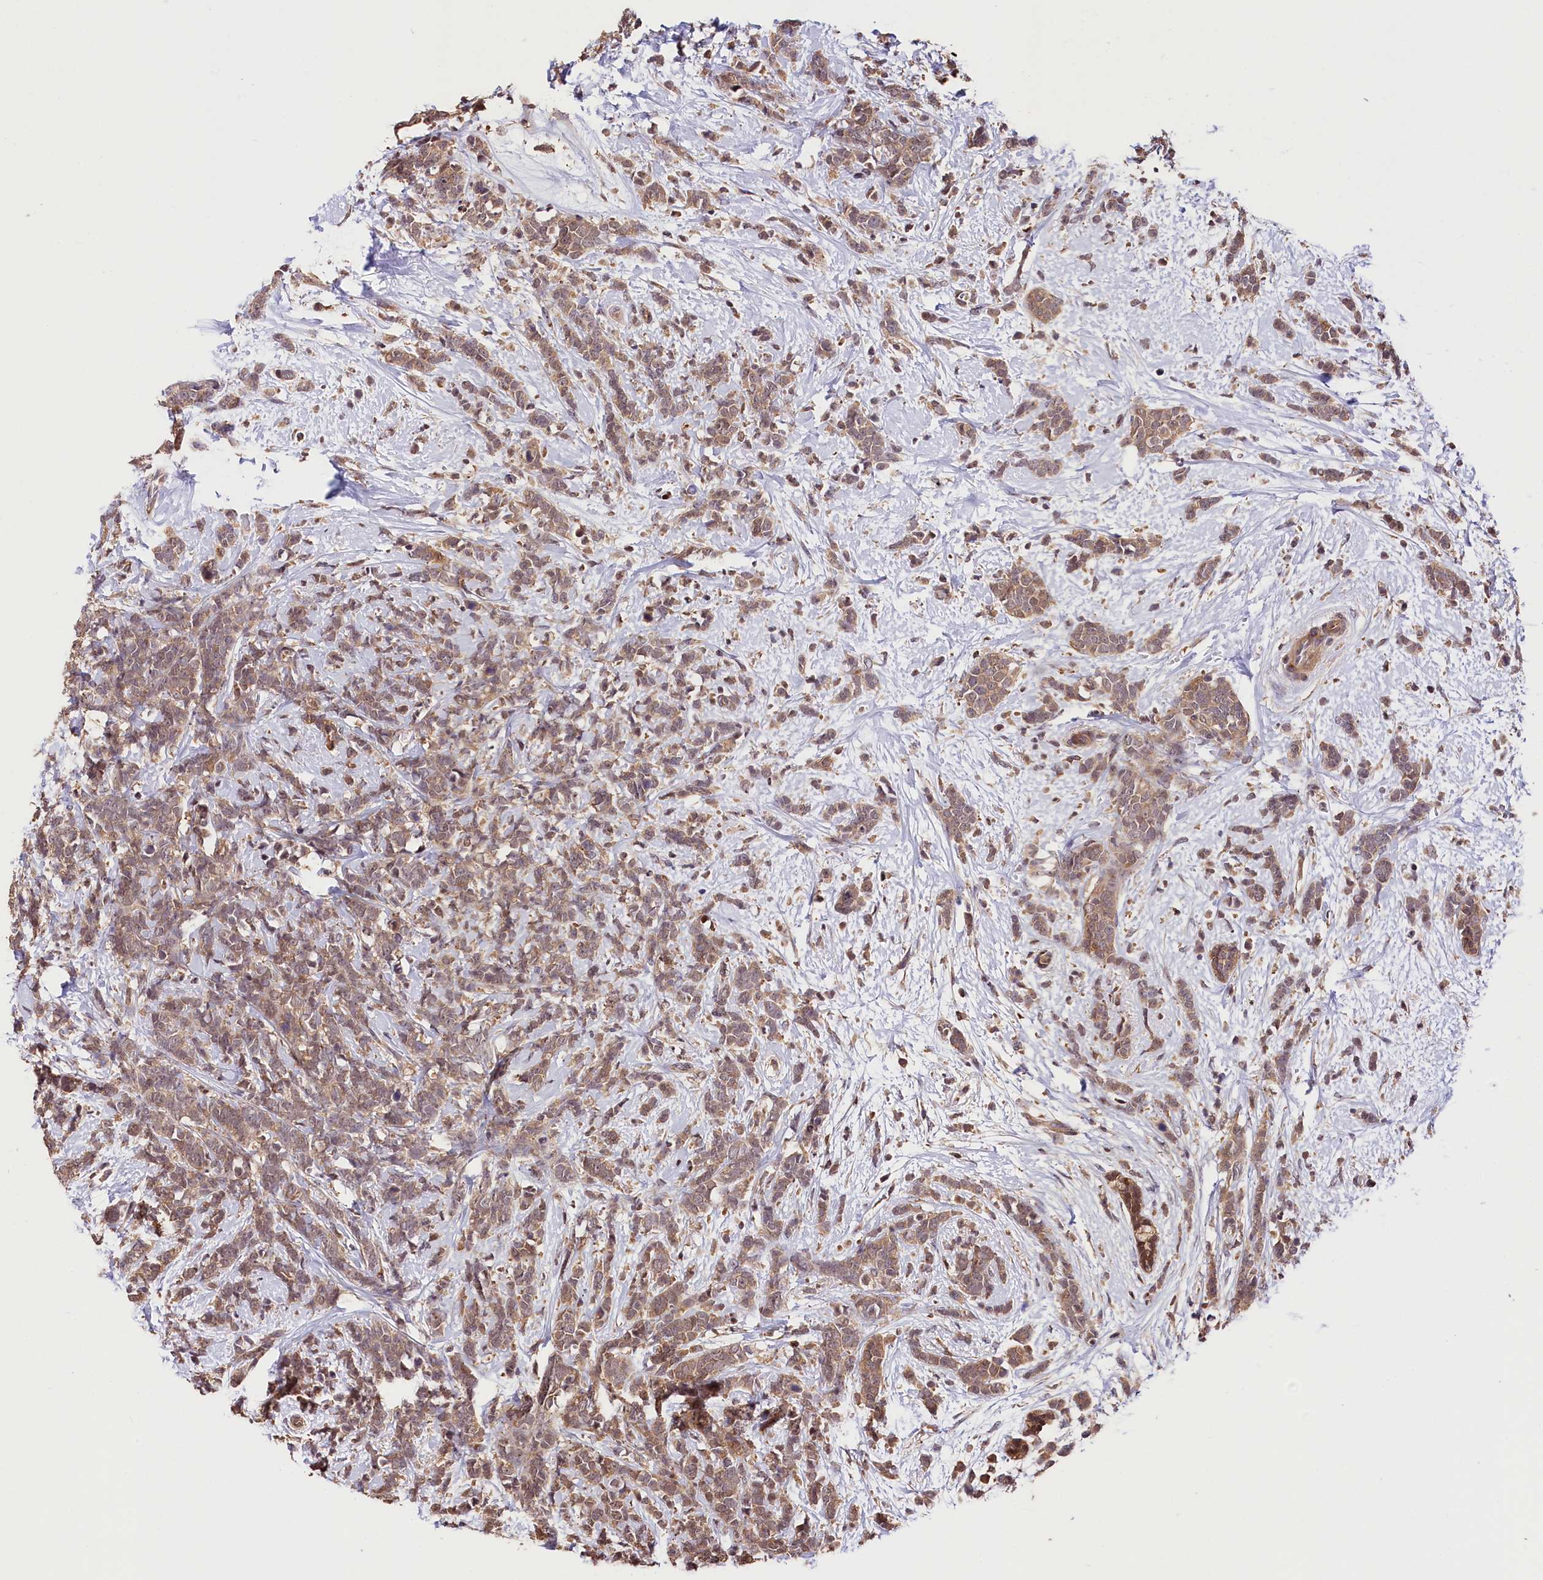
{"staining": {"intensity": "weak", "quantity": ">75%", "location": "cytoplasmic/membranous"}, "tissue": "breast cancer", "cell_type": "Tumor cells", "image_type": "cancer", "snomed": [{"axis": "morphology", "description": "Lobular carcinoma"}, {"axis": "topography", "description": "Breast"}], "caption": "Weak cytoplasmic/membranous protein expression is identified in about >75% of tumor cells in lobular carcinoma (breast).", "gene": "CHORDC1", "patient": {"sex": "female", "age": 58}}